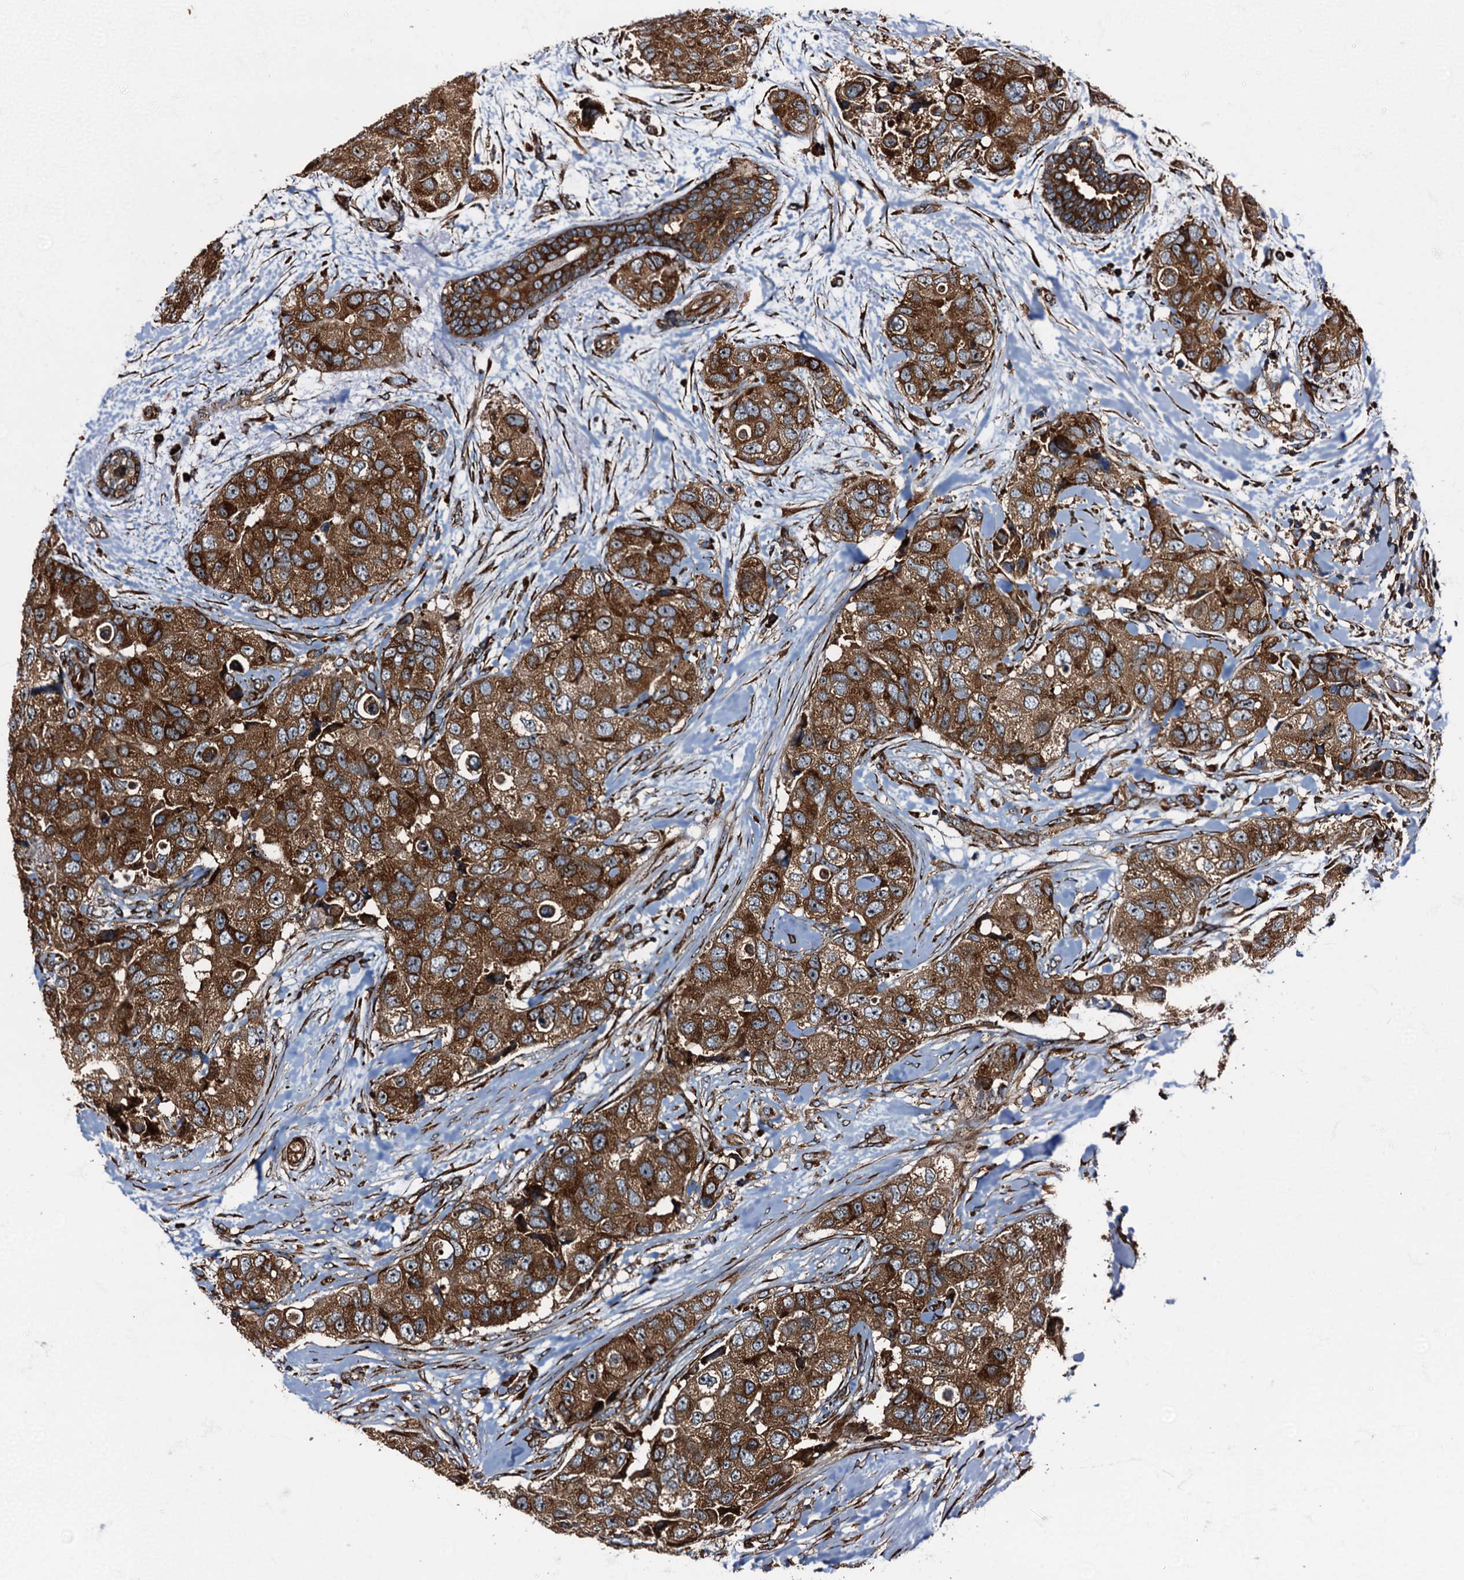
{"staining": {"intensity": "strong", "quantity": ">75%", "location": "cytoplasmic/membranous"}, "tissue": "breast cancer", "cell_type": "Tumor cells", "image_type": "cancer", "snomed": [{"axis": "morphology", "description": "Duct carcinoma"}, {"axis": "topography", "description": "Breast"}], "caption": "IHC (DAB) staining of human breast cancer reveals strong cytoplasmic/membranous protein positivity in about >75% of tumor cells. The staining was performed using DAB to visualize the protein expression in brown, while the nuclei were stained in blue with hematoxylin (Magnification: 20x).", "gene": "ATP2C1", "patient": {"sex": "female", "age": 62}}